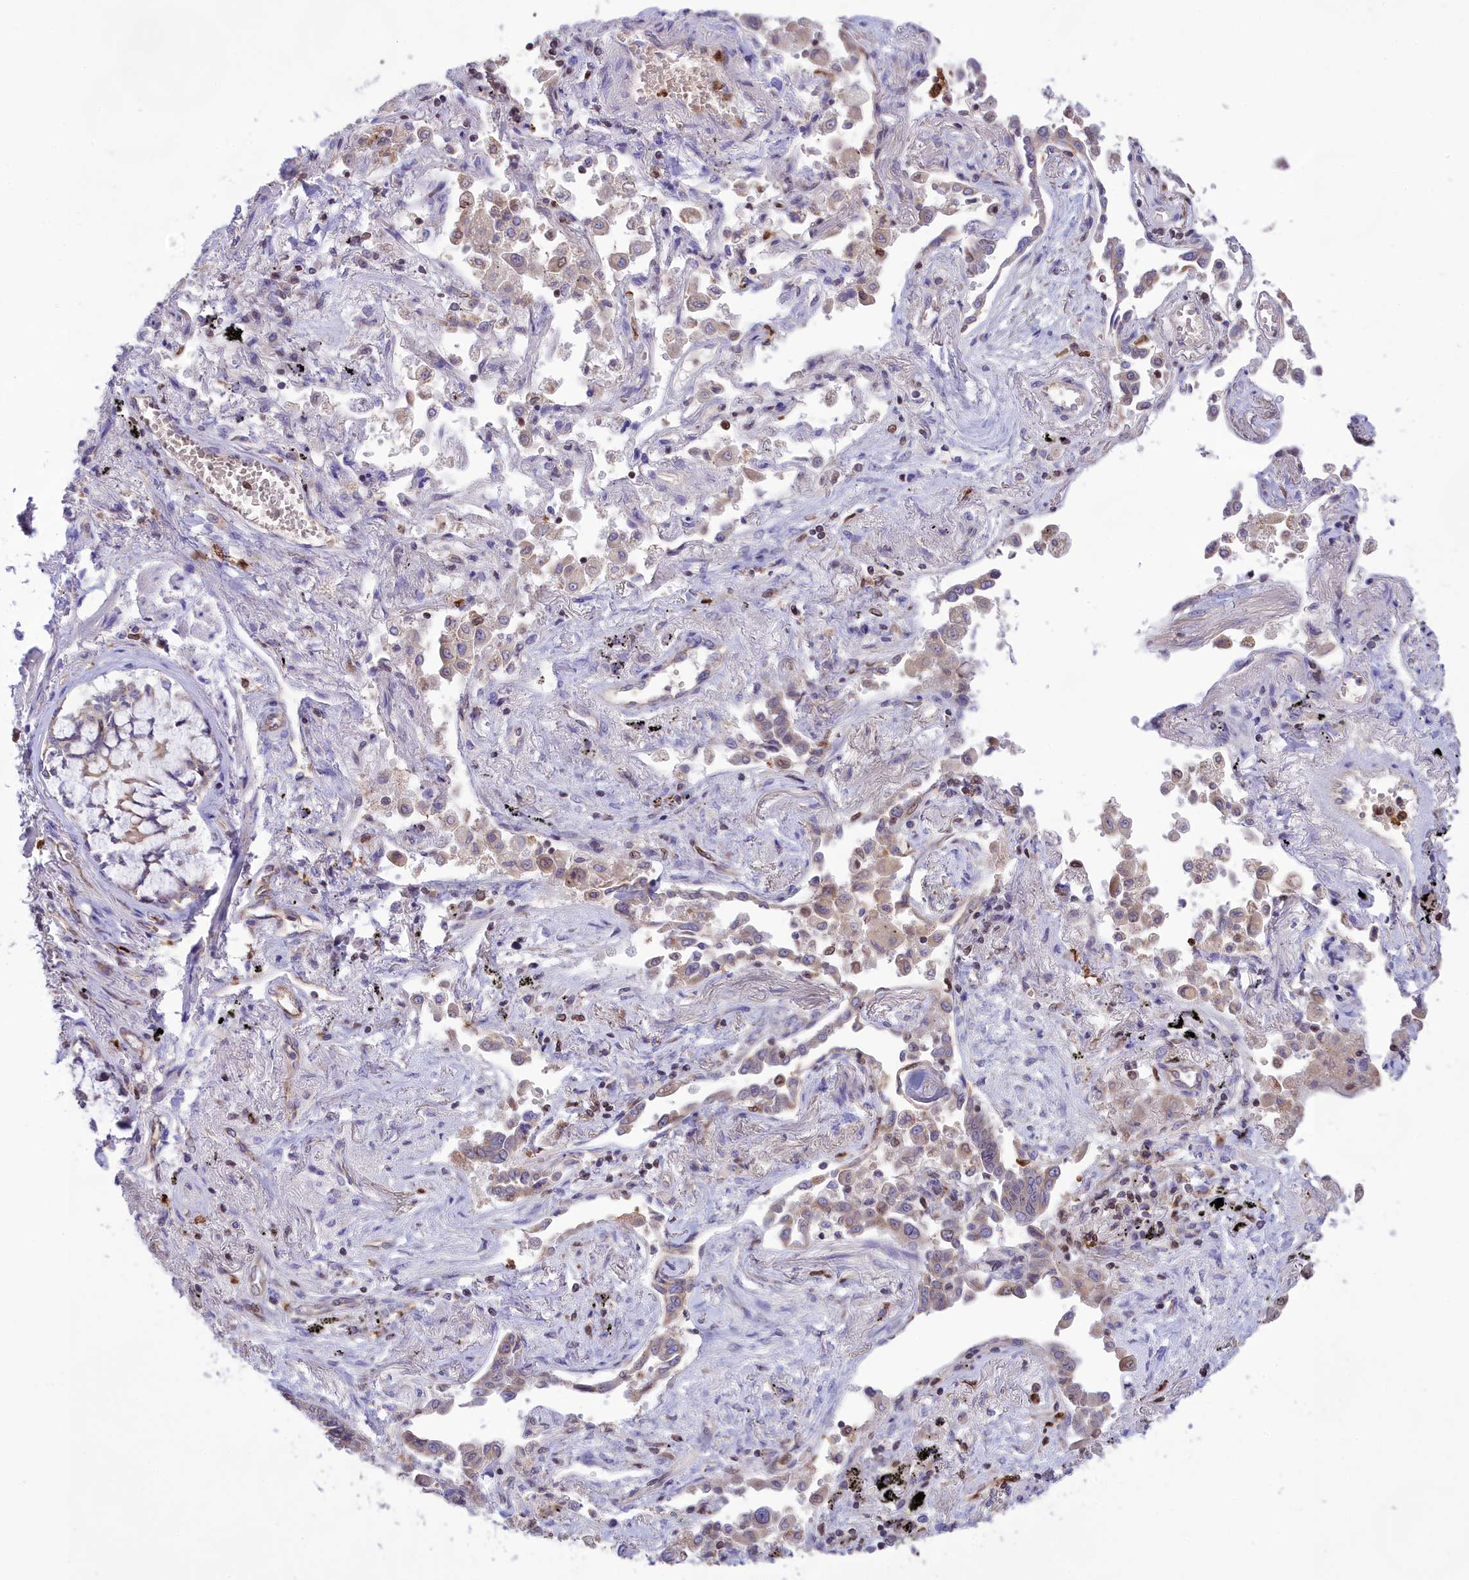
{"staining": {"intensity": "negative", "quantity": "none", "location": "none"}, "tissue": "lung cancer", "cell_type": "Tumor cells", "image_type": "cancer", "snomed": [{"axis": "morphology", "description": "Adenocarcinoma, NOS"}, {"axis": "topography", "description": "Lung"}], "caption": "This micrograph is of lung cancer (adenocarcinoma) stained with immunohistochemistry (IHC) to label a protein in brown with the nuclei are counter-stained blue. There is no expression in tumor cells.", "gene": "PKHD1L1", "patient": {"sex": "male", "age": 67}}